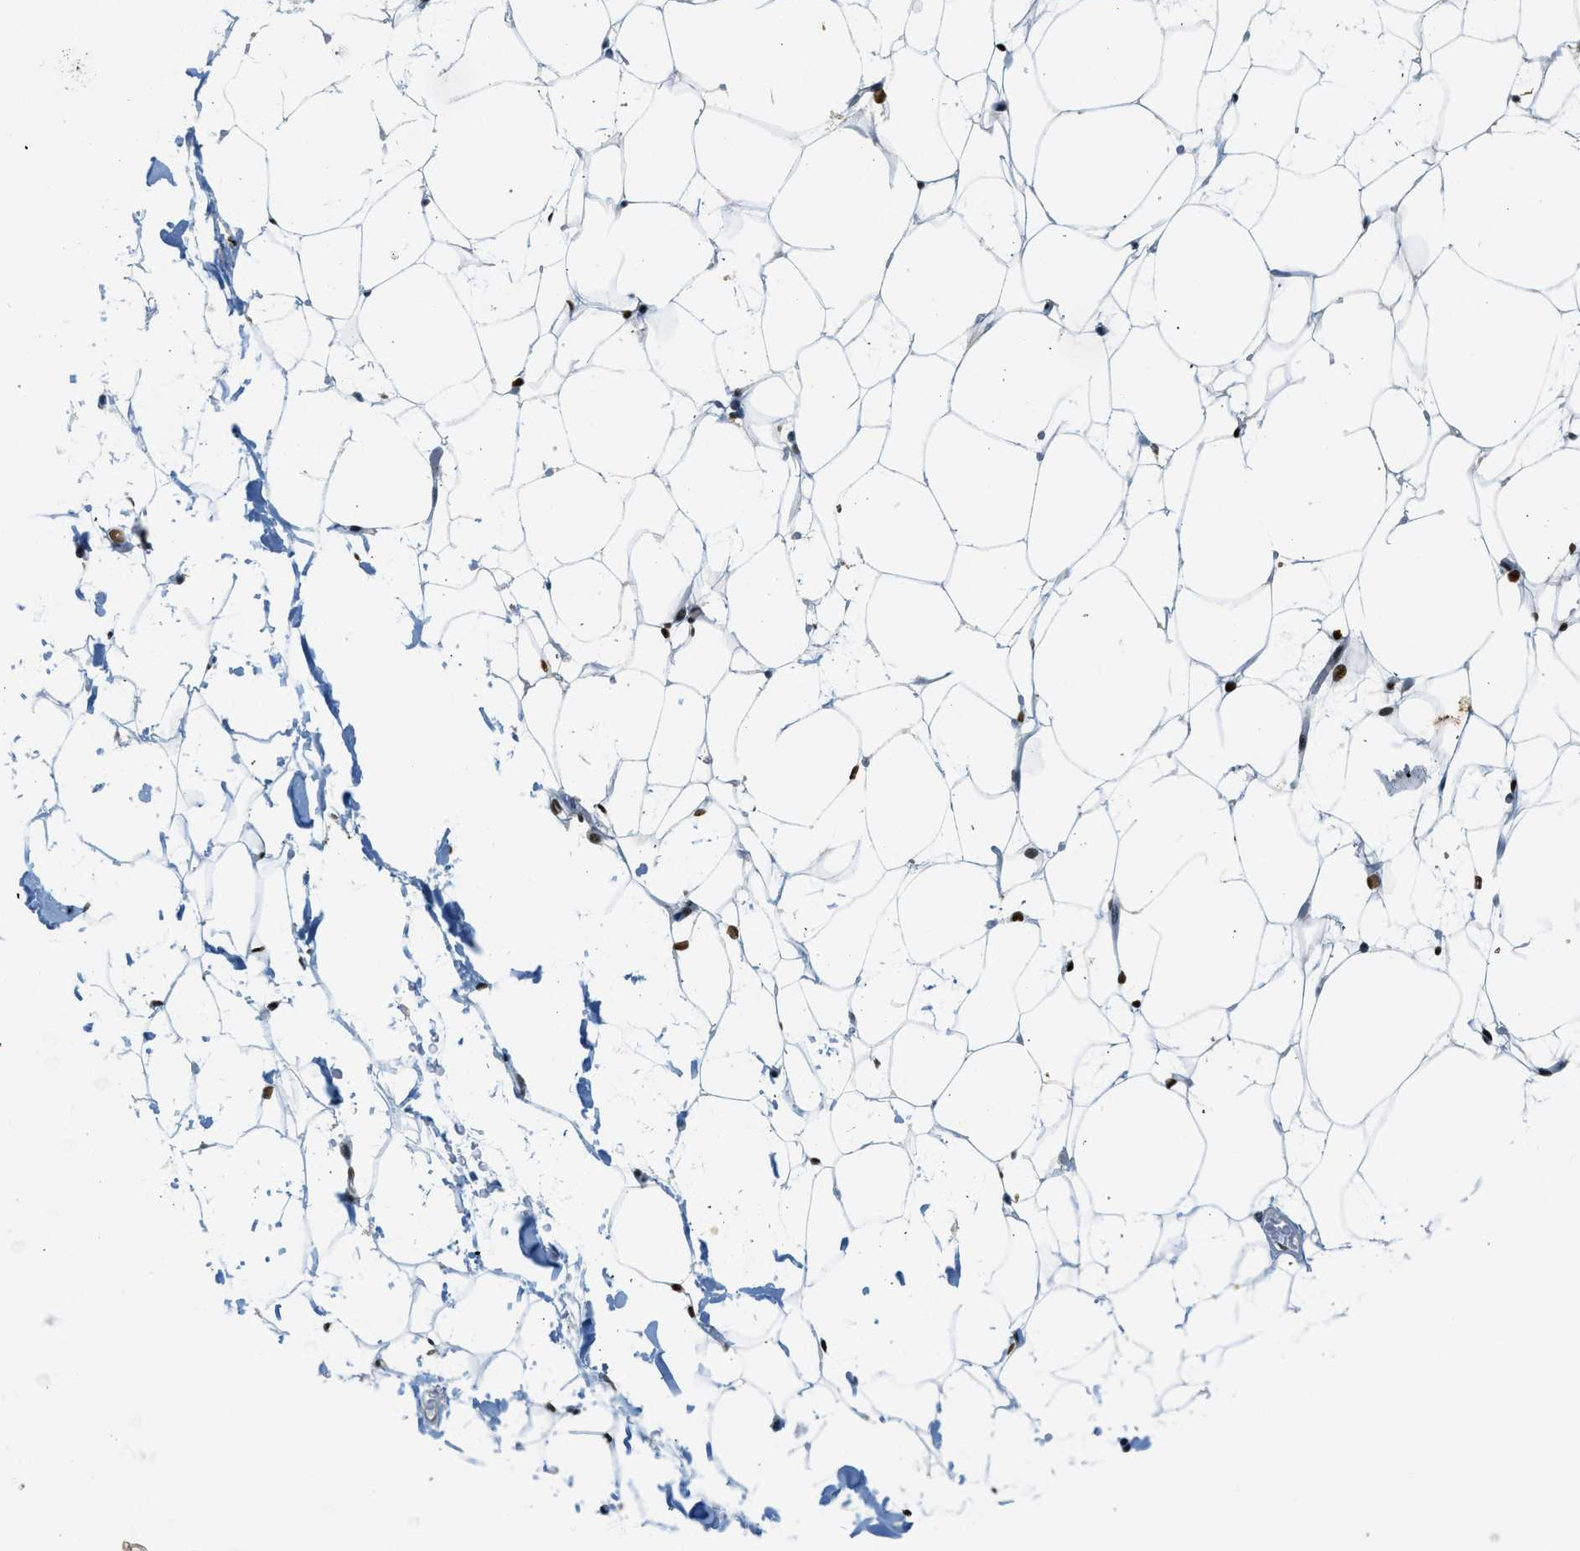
{"staining": {"intensity": "strong", "quantity": ">75%", "location": "nuclear"}, "tissue": "adipose tissue", "cell_type": "Adipocytes", "image_type": "normal", "snomed": [{"axis": "morphology", "description": "Normal tissue, NOS"}, {"axis": "topography", "description": "Breast"}, {"axis": "topography", "description": "Soft tissue"}], "caption": "This micrograph exhibits unremarkable adipose tissue stained with immunohistochemistry to label a protein in brown. The nuclear of adipocytes show strong positivity for the protein. Nuclei are counter-stained blue.", "gene": "ZBTB20", "patient": {"sex": "female", "age": 75}}